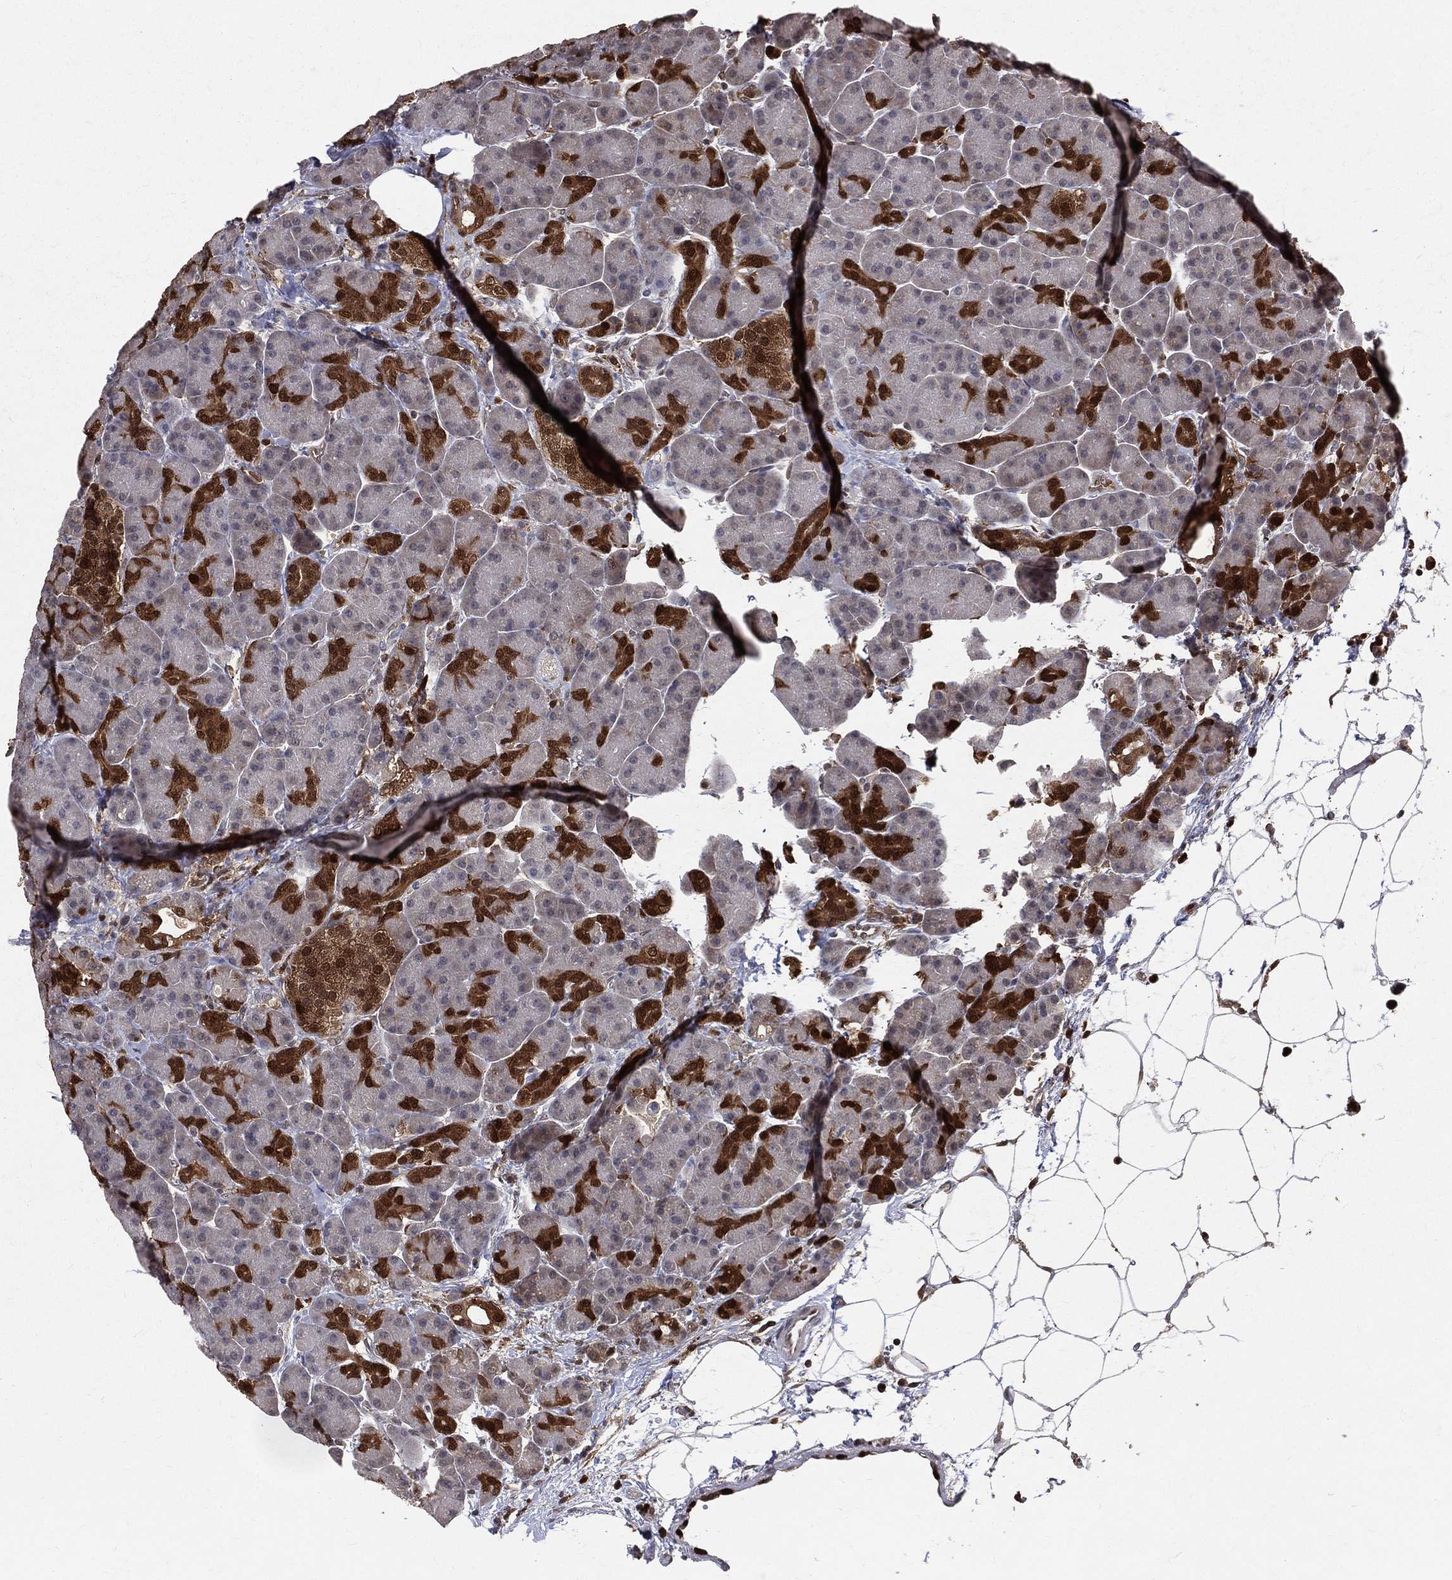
{"staining": {"intensity": "strong", "quantity": "<25%", "location": "cytoplasmic/membranous,nuclear"}, "tissue": "pancreas", "cell_type": "Exocrine glandular cells", "image_type": "normal", "snomed": [{"axis": "morphology", "description": "Normal tissue, NOS"}, {"axis": "topography", "description": "Pancreas"}], "caption": "Protein expression analysis of benign pancreas demonstrates strong cytoplasmic/membranous,nuclear positivity in approximately <25% of exocrine glandular cells. (DAB (3,3'-diaminobenzidine) IHC, brown staining for protein, blue staining for nuclei).", "gene": "ENO1", "patient": {"sex": "female", "age": 63}}